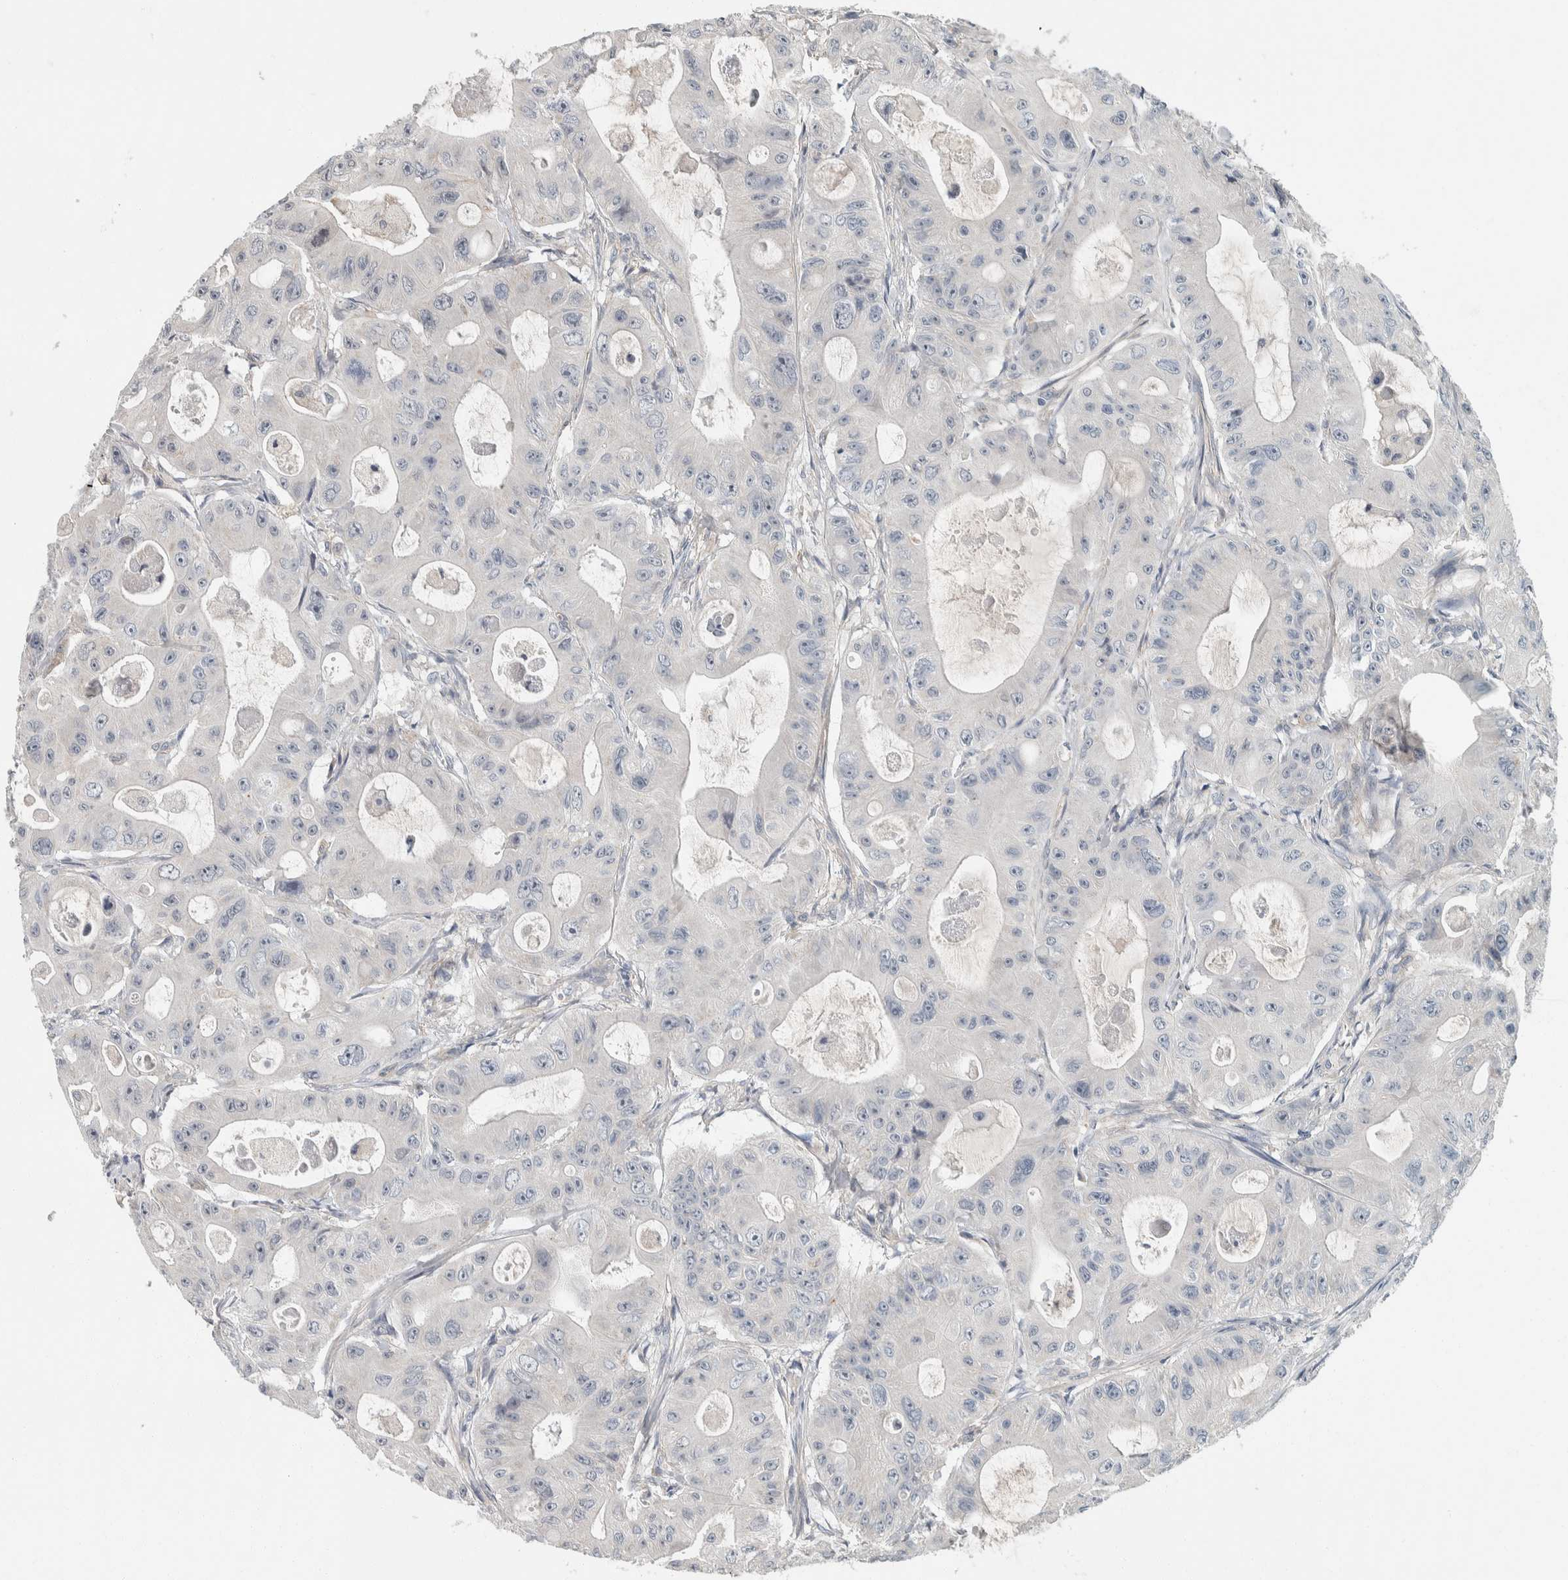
{"staining": {"intensity": "negative", "quantity": "none", "location": "none"}, "tissue": "colorectal cancer", "cell_type": "Tumor cells", "image_type": "cancer", "snomed": [{"axis": "morphology", "description": "Adenocarcinoma, NOS"}, {"axis": "topography", "description": "Colon"}], "caption": "An IHC image of colorectal cancer is shown. There is no staining in tumor cells of colorectal cancer. (DAB IHC, high magnification).", "gene": "KCNJ3", "patient": {"sex": "female", "age": 46}}